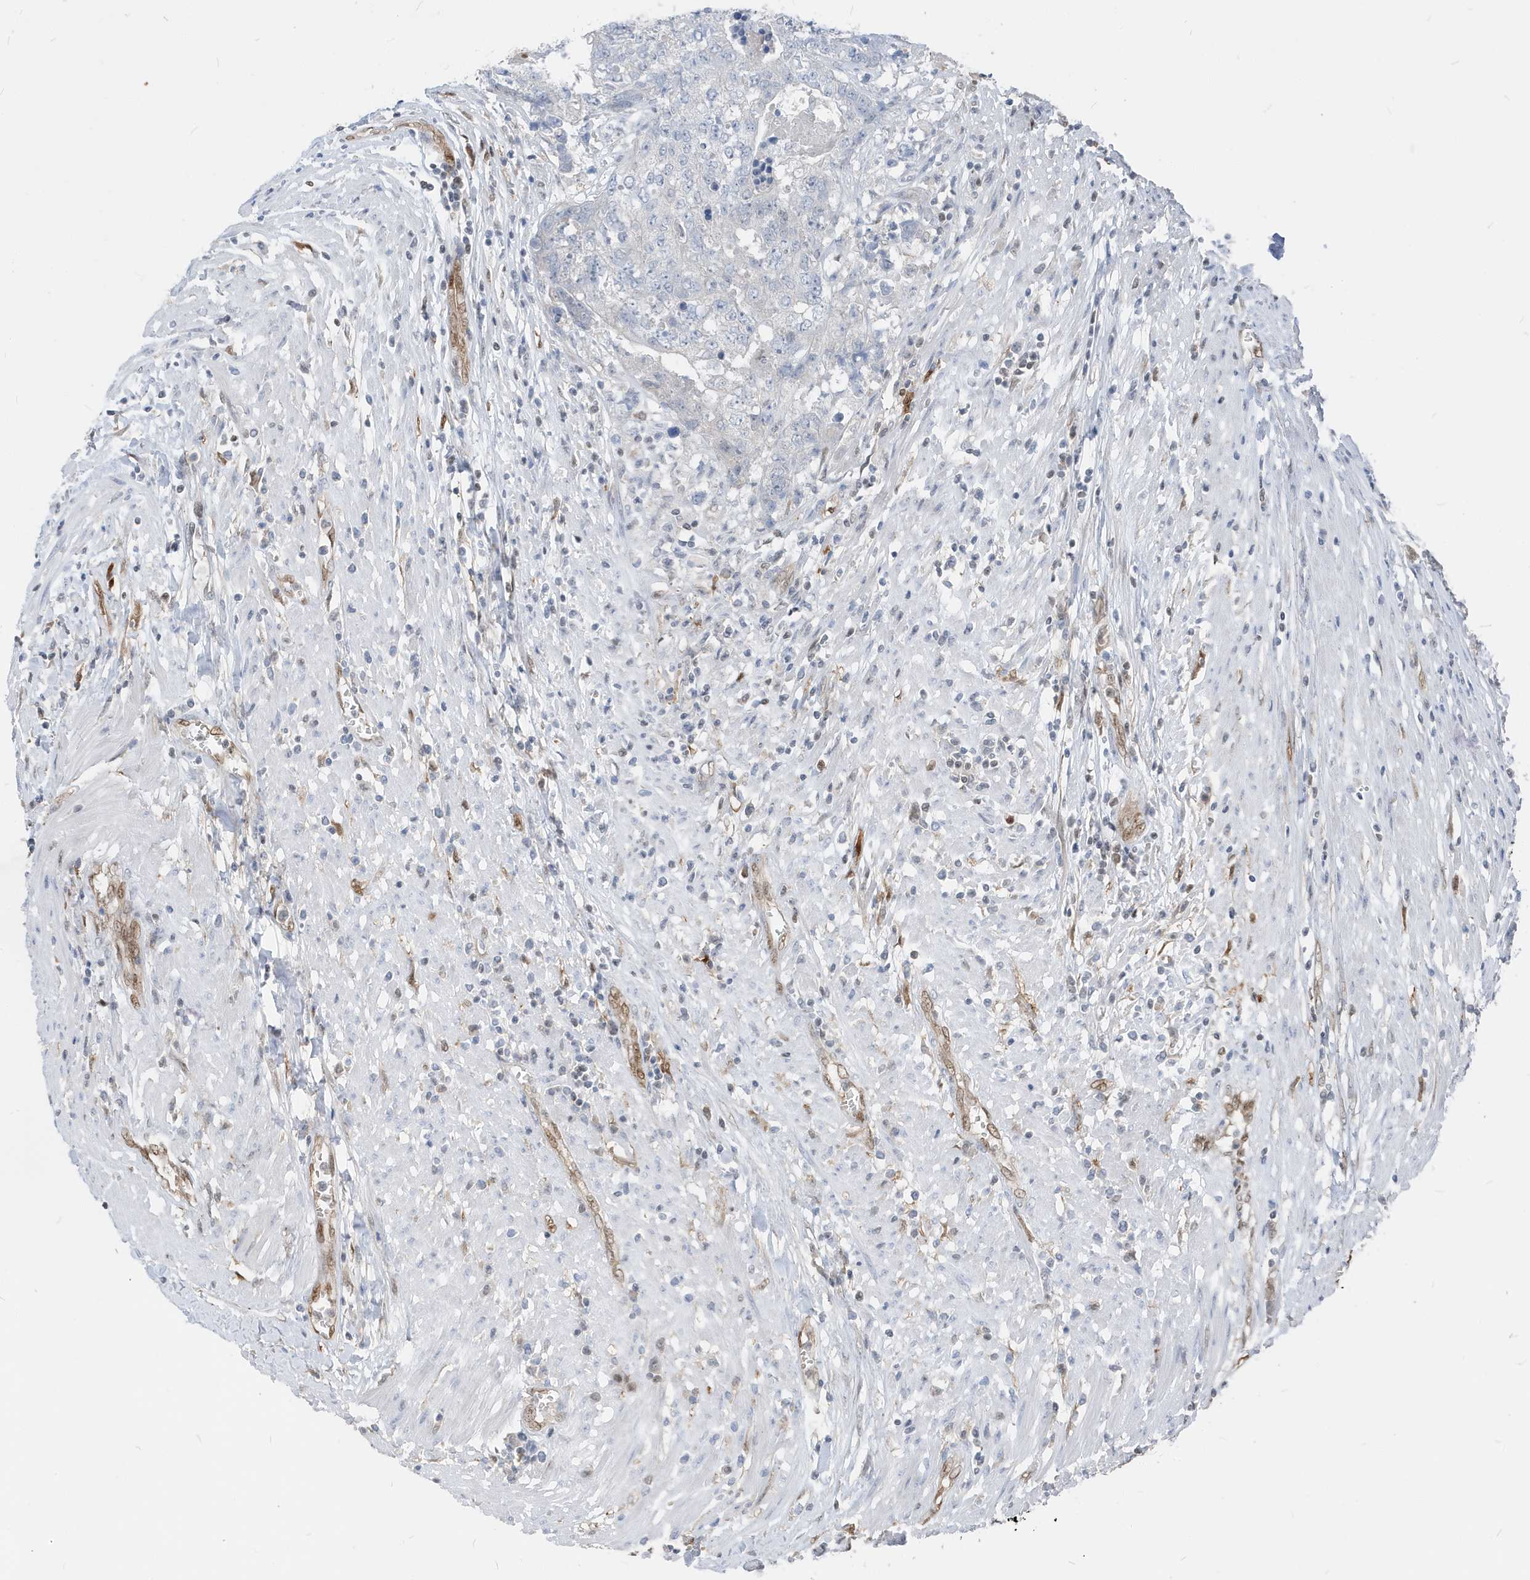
{"staining": {"intensity": "negative", "quantity": "none", "location": "none"}, "tissue": "colorectal cancer", "cell_type": "Tumor cells", "image_type": "cancer", "snomed": [{"axis": "morphology", "description": "Adenocarcinoma, NOS"}, {"axis": "topography", "description": "Colon"}], "caption": "Immunohistochemical staining of colorectal adenocarcinoma demonstrates no significant staining in tumor cells. (Stains: DAB immunohistochemistry (IHC) with hematoxylin counter stain, Microscopy: brightfield microscopy at high magnification).", "gene": "NCOA7", "patient": {"sex": "female", "age": 67}}